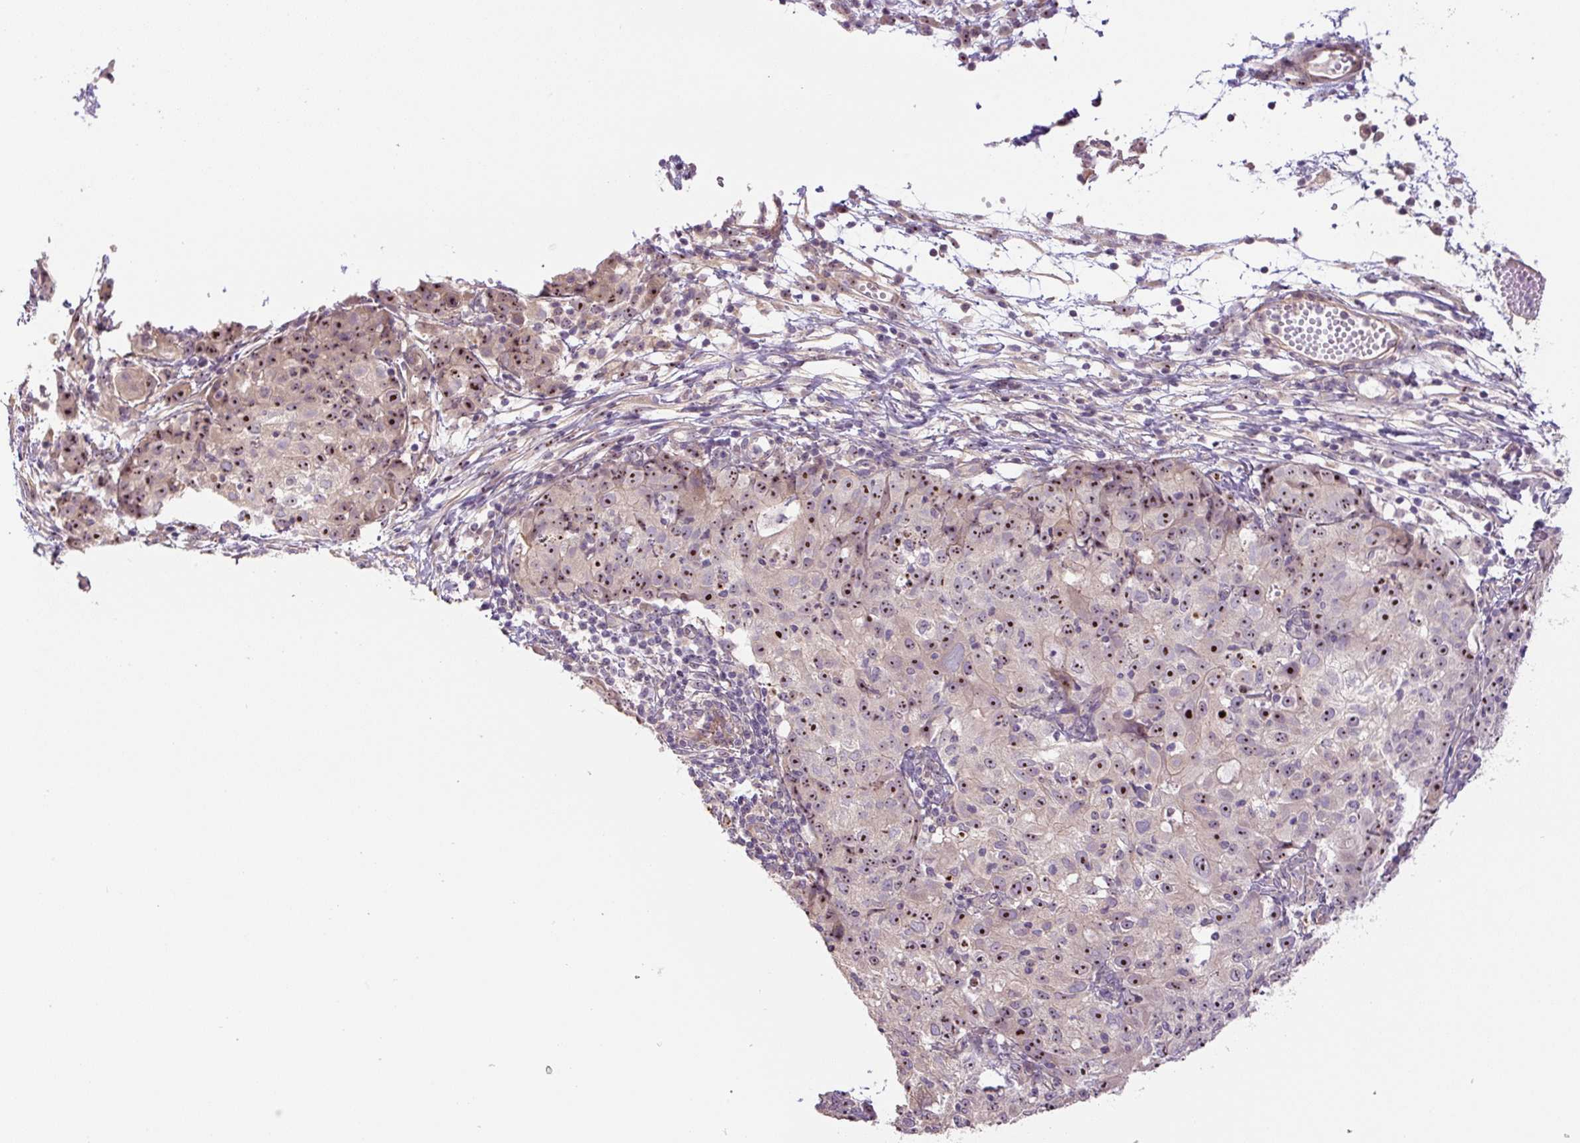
{"staining": {"intensity": "moderate", "quantity": ">75%", "location": "nuclear"}, "tissue": "ovarian cancer", "cell_type": "Tumor cells", "image_type": "cancer", "snomed": [{"axis": "morphology", "description": "Carcinoma, endometroid"}, {"axis": "topography", "description": "Ovary"}], "caption": "A high-resolution histopathology image shows IHC staining of ovarian endometroid carcinoma, which demonstrates moderate nuclear expression in approximately >75% of tumor cells. The staining was performed using DAB (3,3'-diaminobenzidine) to visualize the protein expression in brown, while the nuclei were stained in blue with hematoxylin (Magnification: 20x).", "gene": "TMEM151B", "patient": {"sex": "female", "age": 42}}